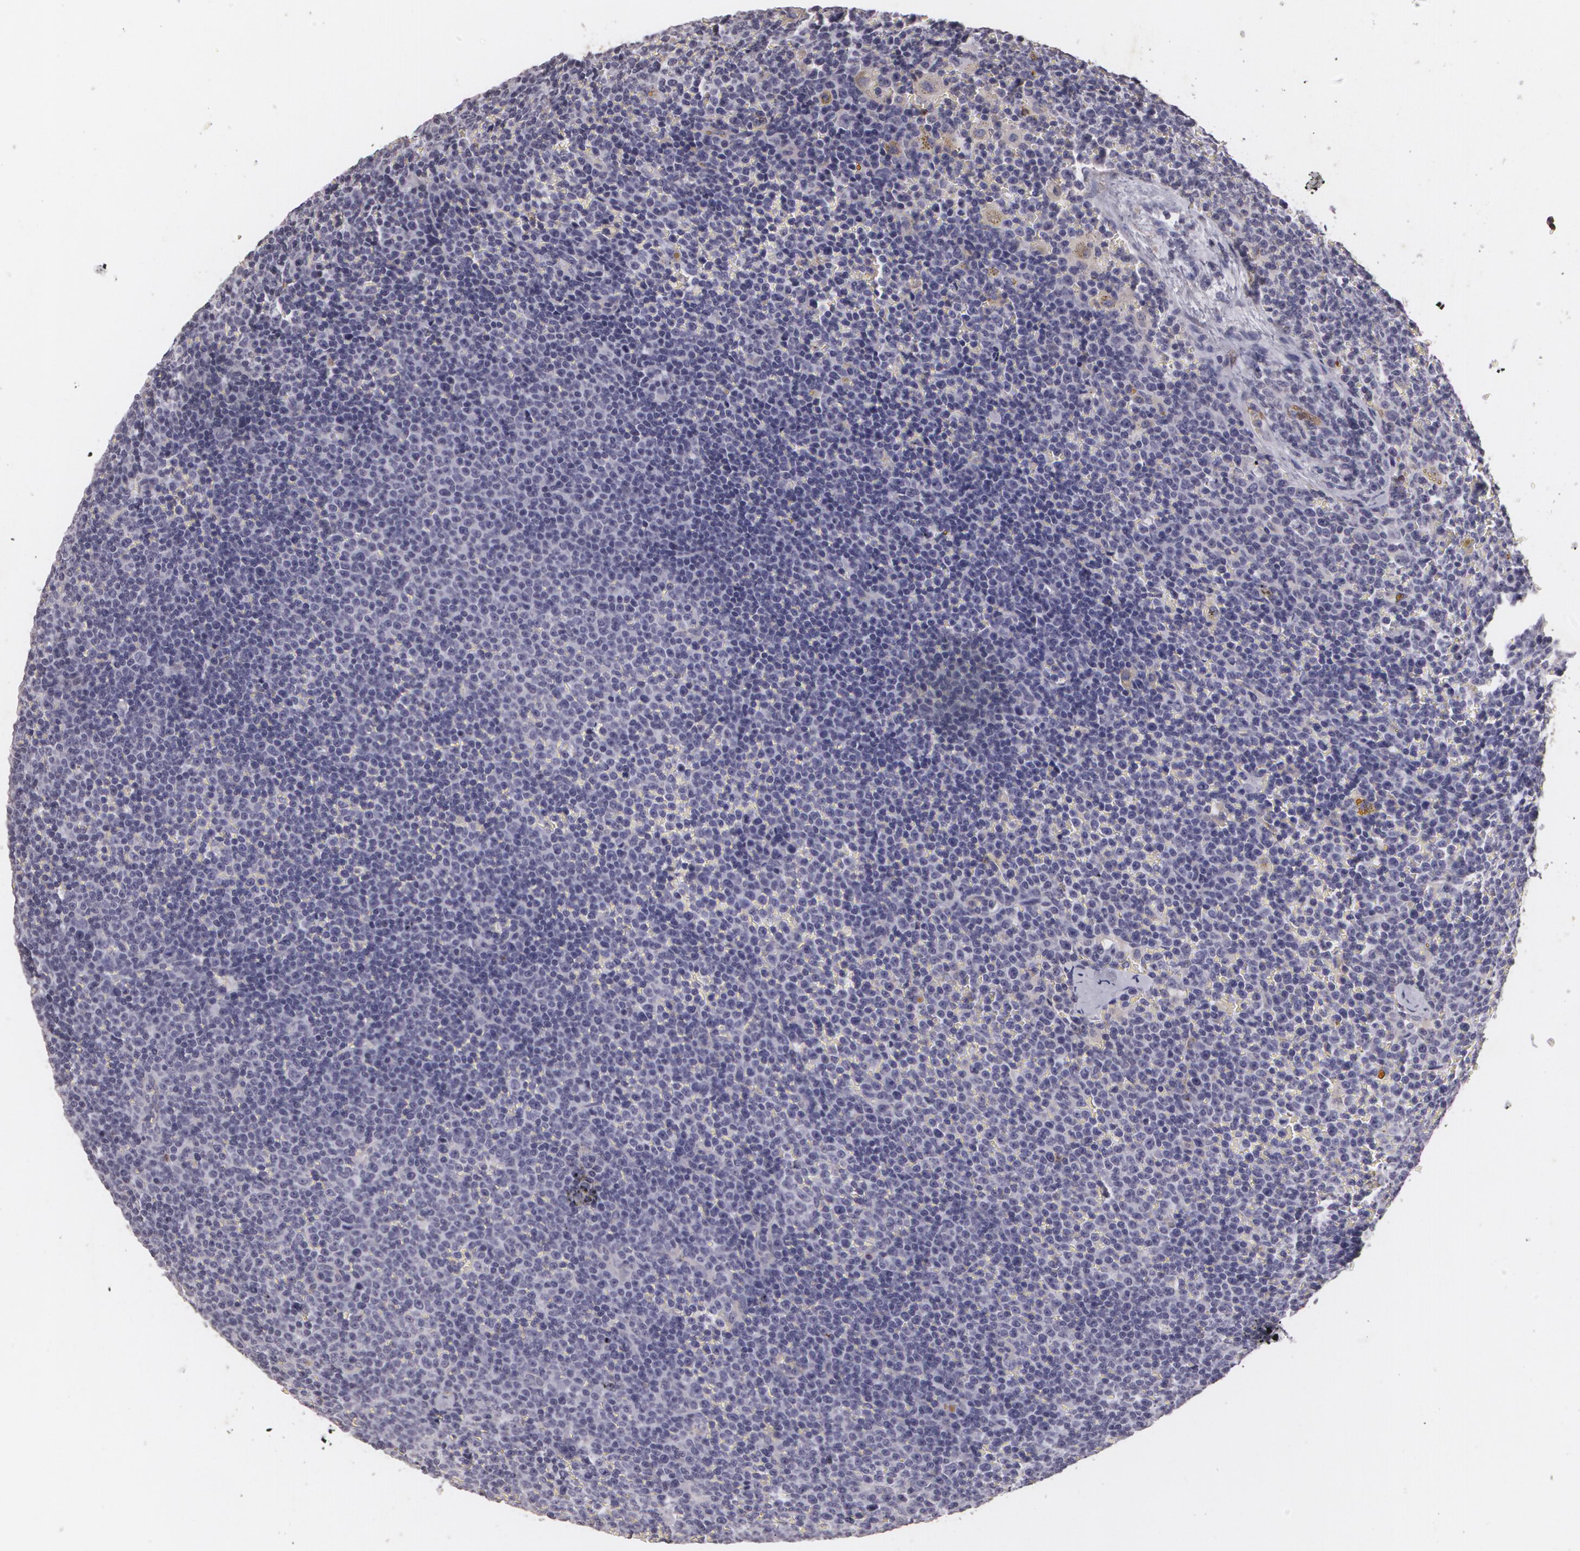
{"staining": {"intensity": "negative", "quantity": "none", "location": "none"}, "tissue": "lymphoma", "cell_type": "Tumor cells", "image_type": "cancer", "snomed": [{"axis": "morphology", "description": "Malignant lymphoma, non-Hodgkin's type, Low grade"}, {"axis": "topography", "description": "Lymph node"}], "caption": "Immunohistochemistry image of human low-grade malignant lymphoma, non-Hodgkin's type stained for a protein (brown), which shows no expression in tumor cells. (DAB (3,3'-diaminobenzidine) immunohistochemistry visualized using brightfield microscopy, high magnification).", "gene": "KCNA4", "patient": {"sex": "male", "age": 50}}